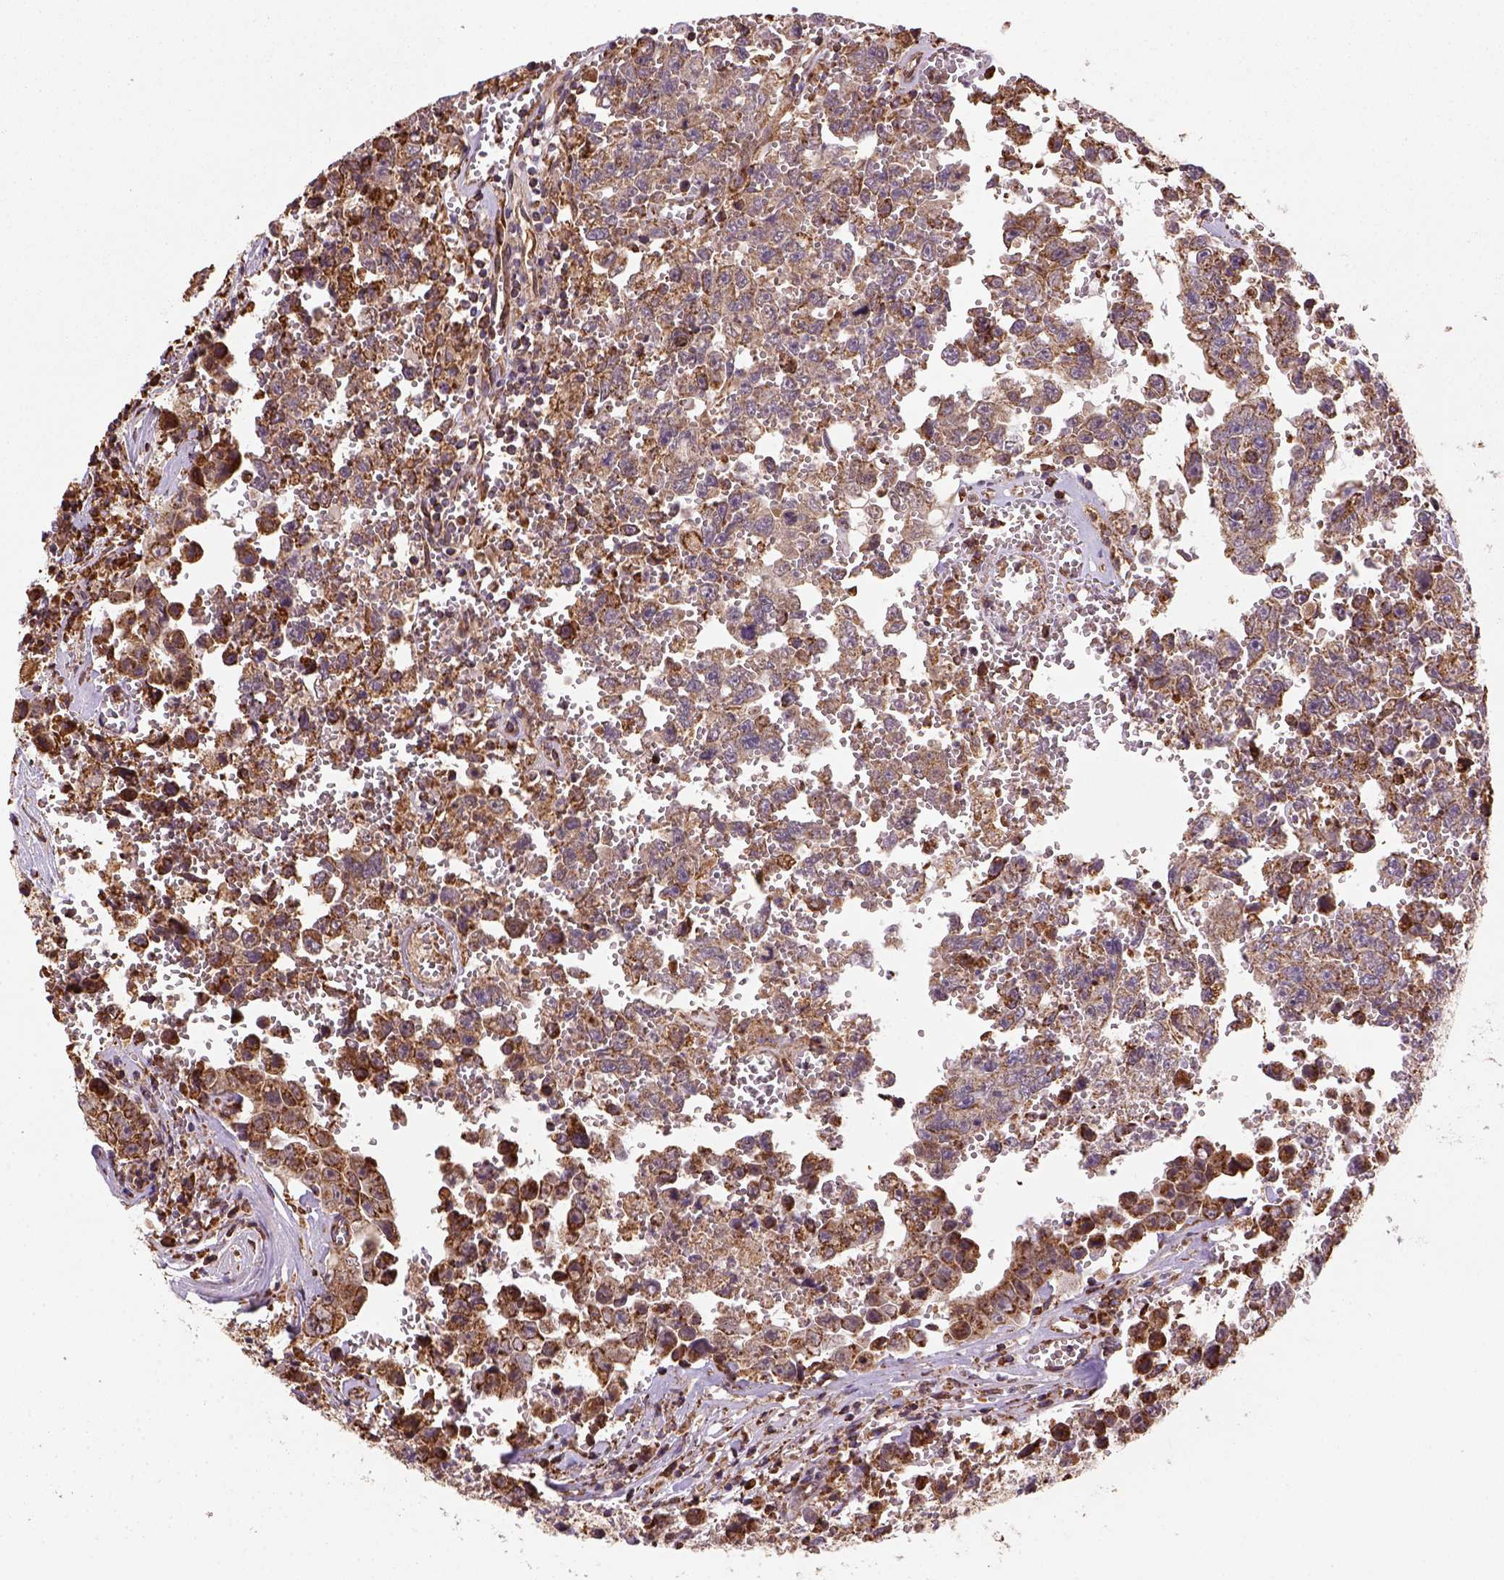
{"staining": {"intensity": "moderate", "quantity": ">75%", "location": "cytoplasmic/membranous"}, "tissue": "testis cancer", "cell_type": "Tumor cells", "image_type": "cancer", "snomed": [{"axis": "morphology", "description": "Carcinoma, Embryonal, NOS"}, {"axis": "topography", "description": "Testis"}], "caption": "High-magnification brightfield microscopy of testis cancer (embryonal carcinoma) stained with DAB (brown) and counterstained with hematoxylin (blue). tumor cells exhibit moderate cytoplasmic/membranous positivity is present in about>75% of cells. (DAB (3,3'-diaminobenzidine) IHC, brown staining for protein, blue staining for nuclei).", "gene": "MAPK8IP3", "patient": {"sex": "male", "age": 36}}